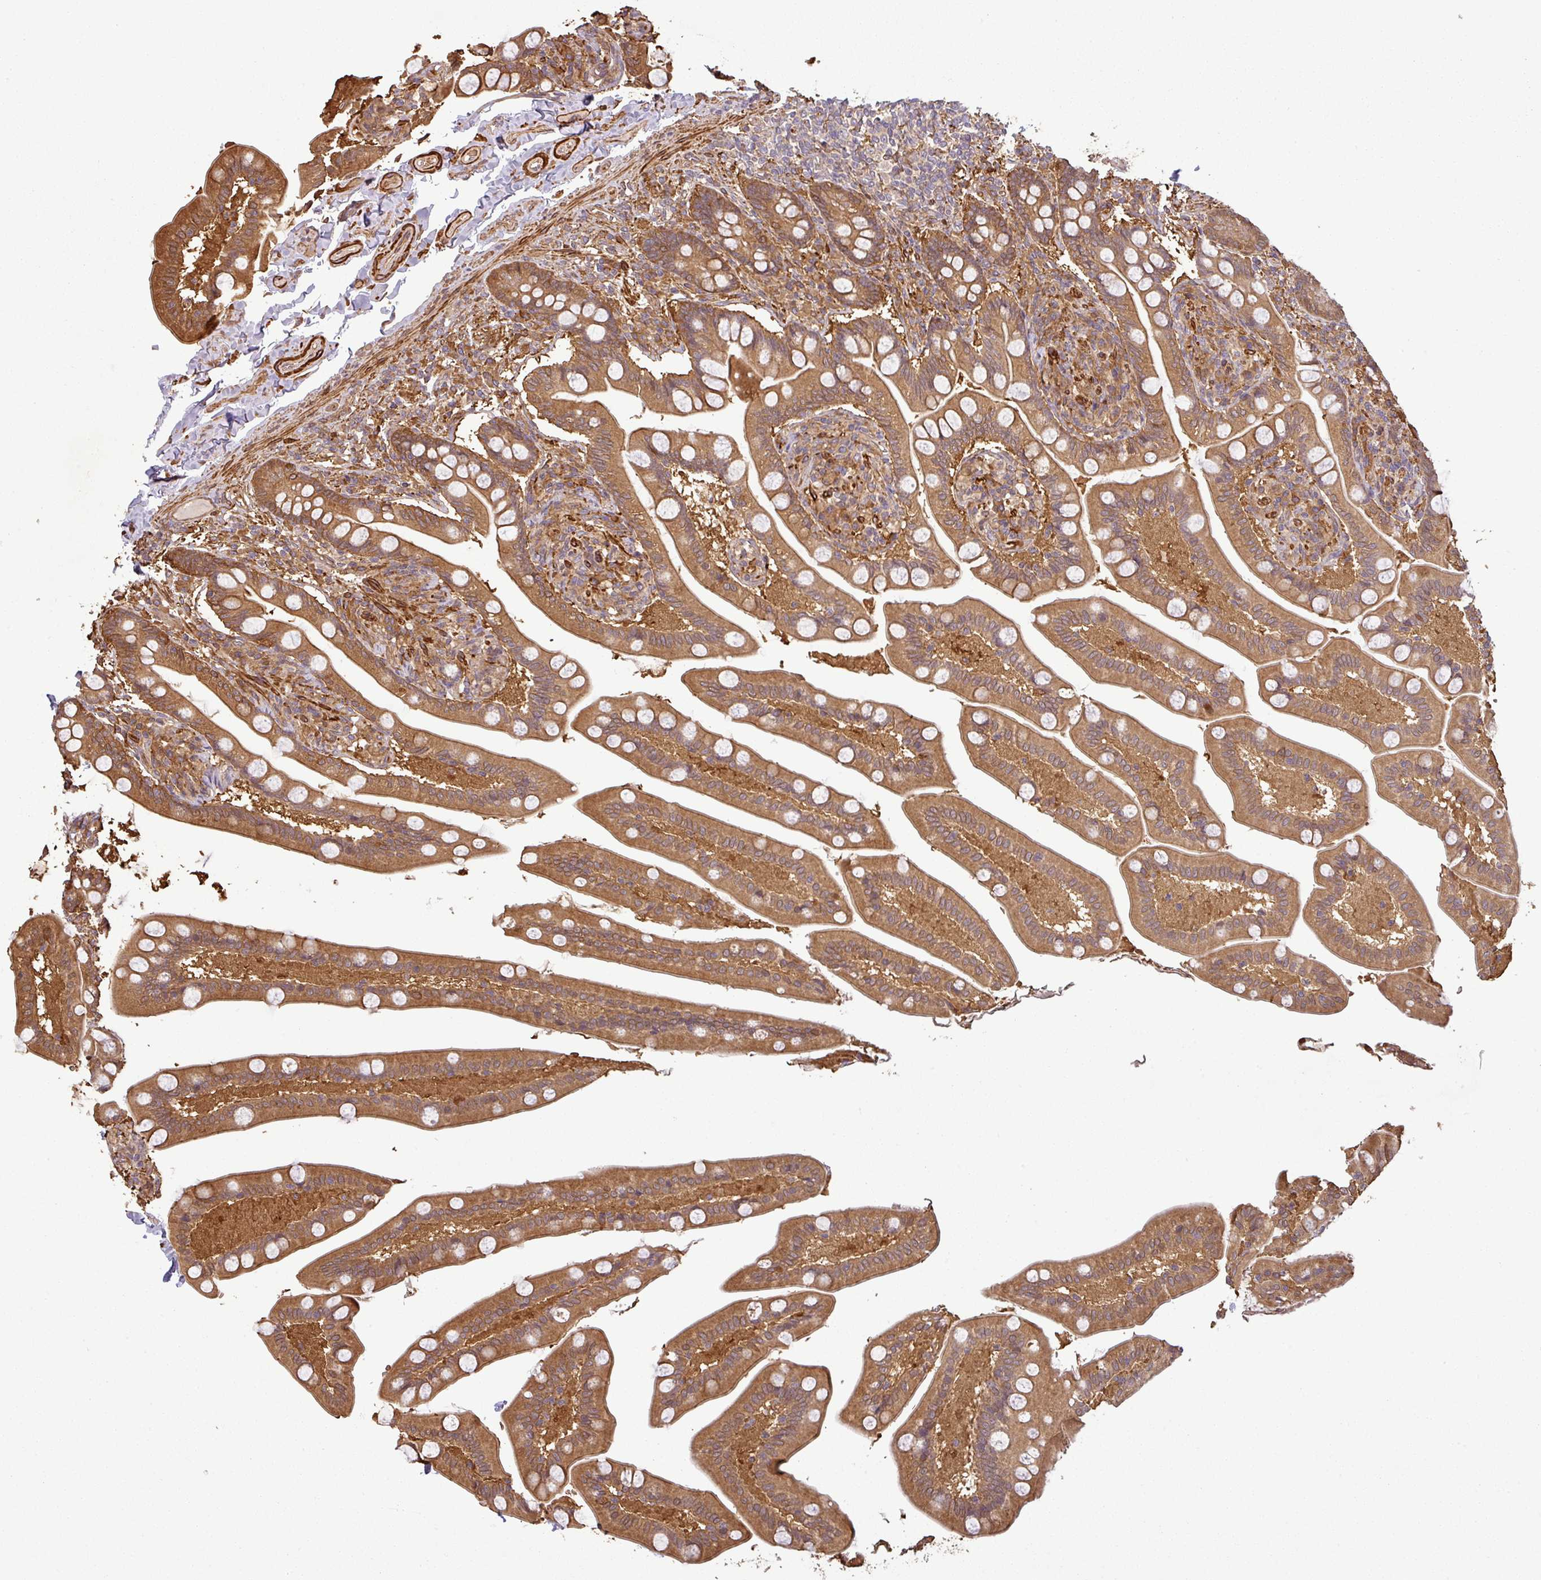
{"staining": {"intensity": "moderate", "quantity": ">75%", "location": "cytoplasmic/membranous"}, "tissue": "small intestine", "cell_type": "Glandular cells", "image_type": "normal", "snomed": [{"axis": "morphology", "description": "Normal tissue, NOS"}, {"axis": "topography", "description": "Small intestine"}], "caption": "This is an image of IHC staining of unremarkable small intestine, which shows moderate positivity in the cytoplasmic/membranous of glandular cells.", "gene": "MAP3K6", "patient": {"sex": "female", "age": 64}}